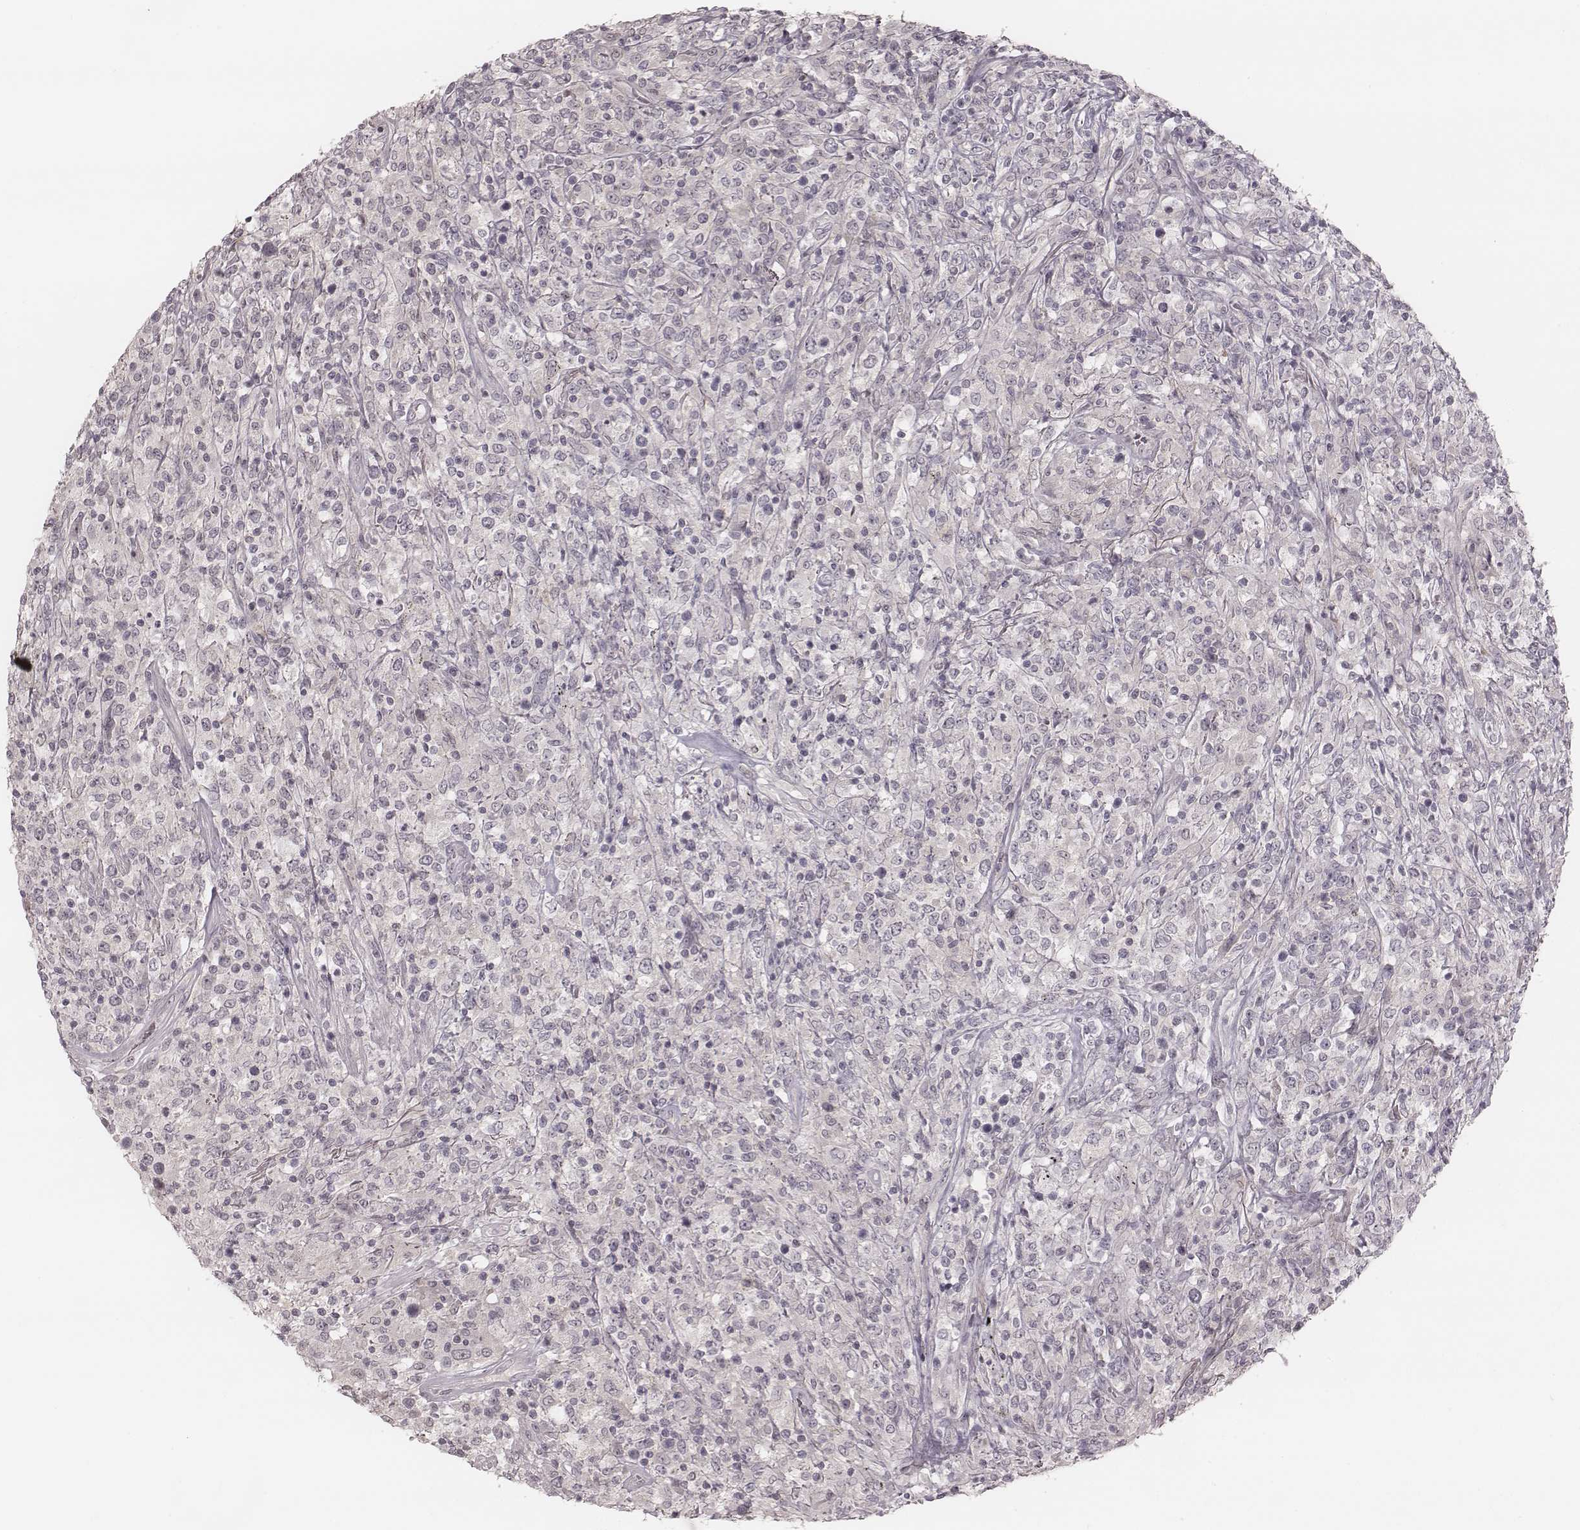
{"staining": {"intensity": "negative", "quantity": "none", "location": "none"}, "tissue": "lymphoma", "cell_type": "Tumor cells", "image_type": "cancer", "snomed": [{"axis": "morphology", "description": "Malignant lymphoma, non-Hodgkin's type, High grade"}, {"axis": "topography", "description": "Lung"}], "caption": "Immunohistochemistry of human malignant lymphoma, non-Hodgkin's type (high-grade) exhibits no expression in tumor cells. (Immunohistochemistry (ihc), brightfield microscopy, high magnification).", "gene": "ACACB", "patient": {"sex": "male", "age": 79}}